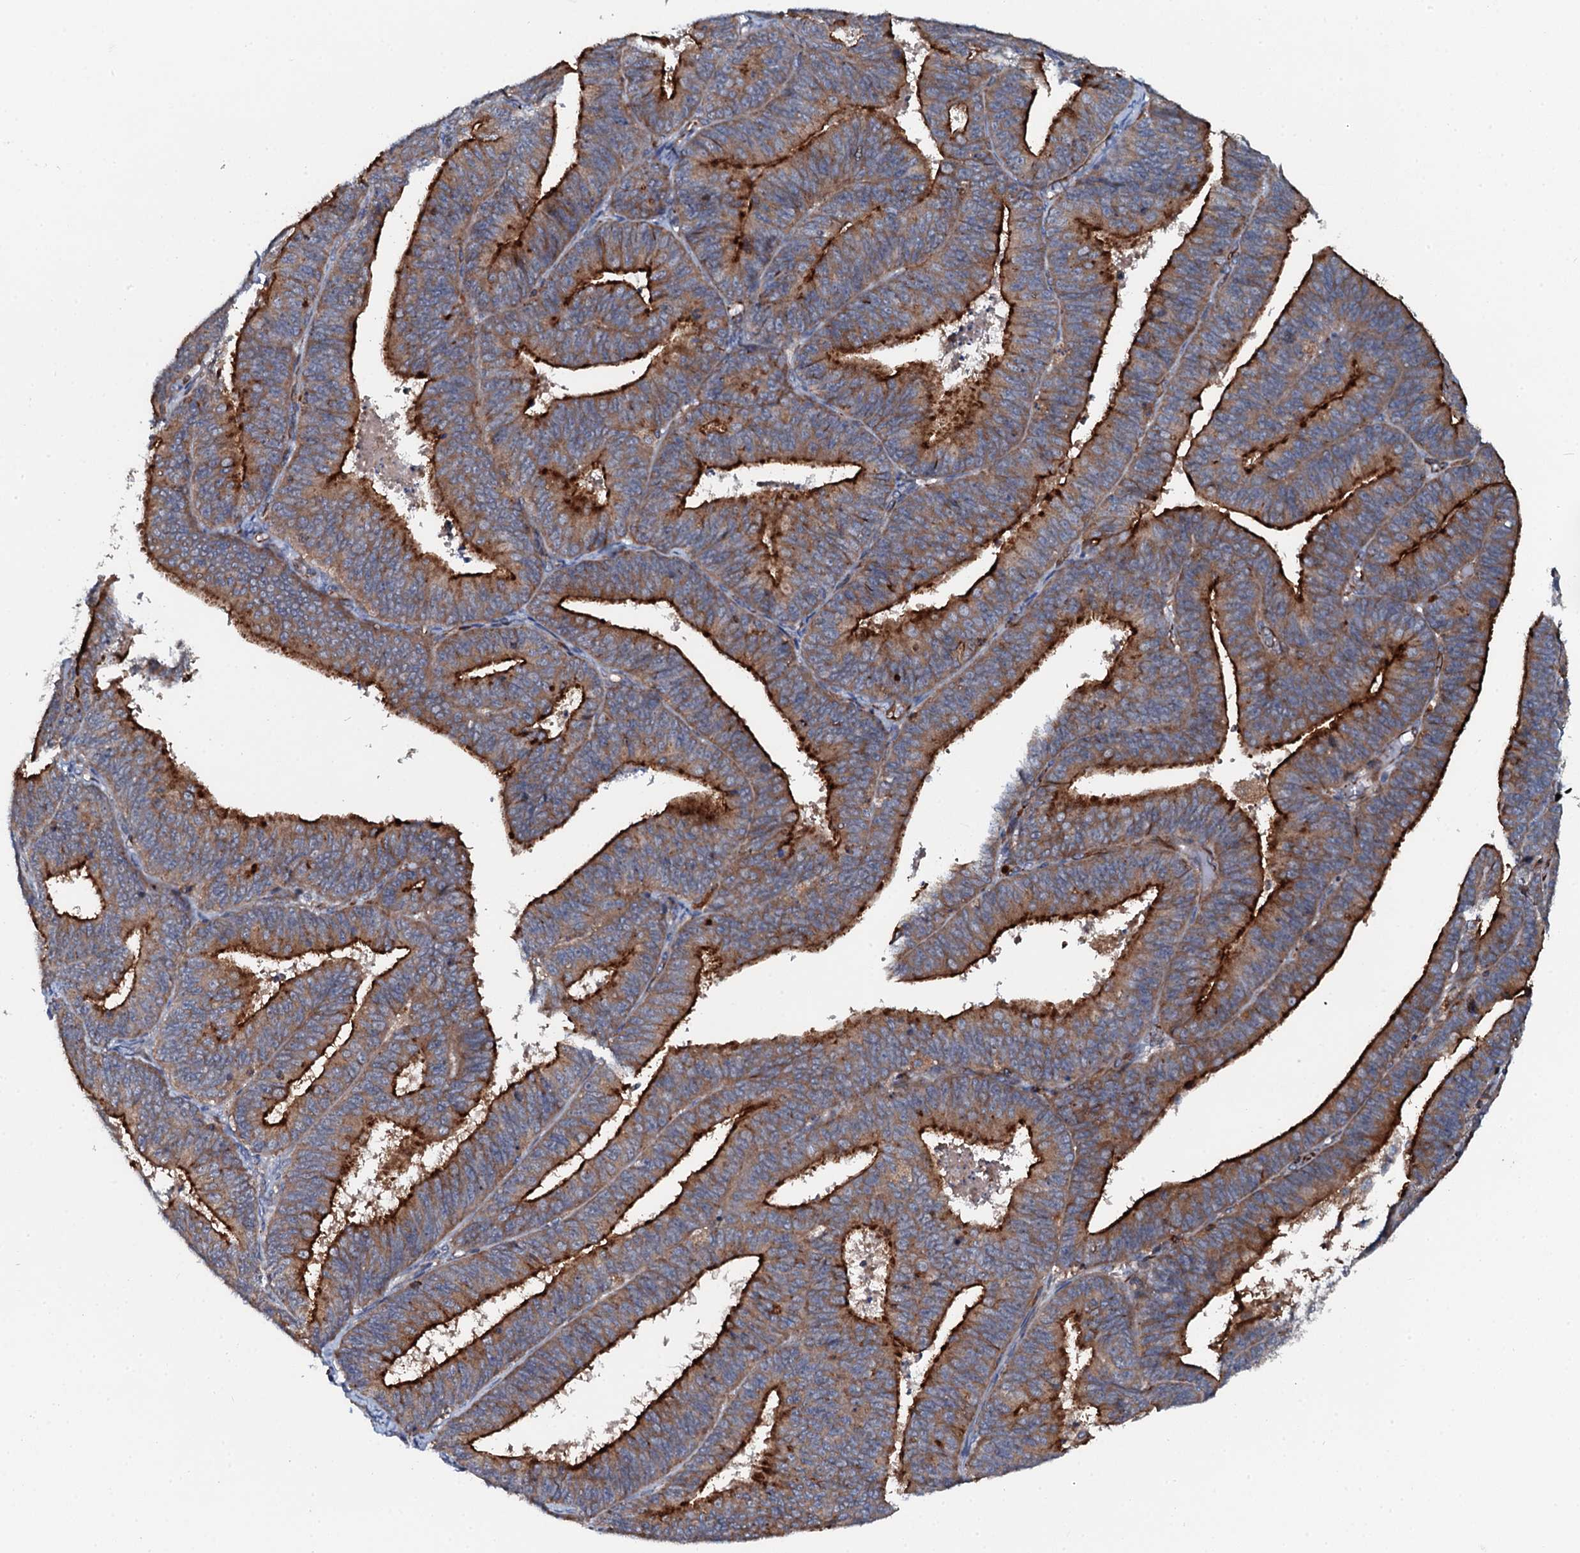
{"staining": {"intensity": "strong", "quantity": ">75%", "location": "cytoplasmic/membranous"}, "tissue": "endometrial cancer", "cell_type": "Tumor cells", "image_type": "cancer", "snomed": [{"axis": "morphology", "description": "Adenocarcinoma, NOS"}, {"axis": "topography", "description": "Endometrium"}], "caption": "There is high levels of strong cytoplasmic/membranous expression in tumor cells of endometrial cancer (adenocarcinoma), as demonstrated by immunohistochemical staining (brown color).", "gene": "VAMP8", "patient": {"sex": "female", "age": 73}}